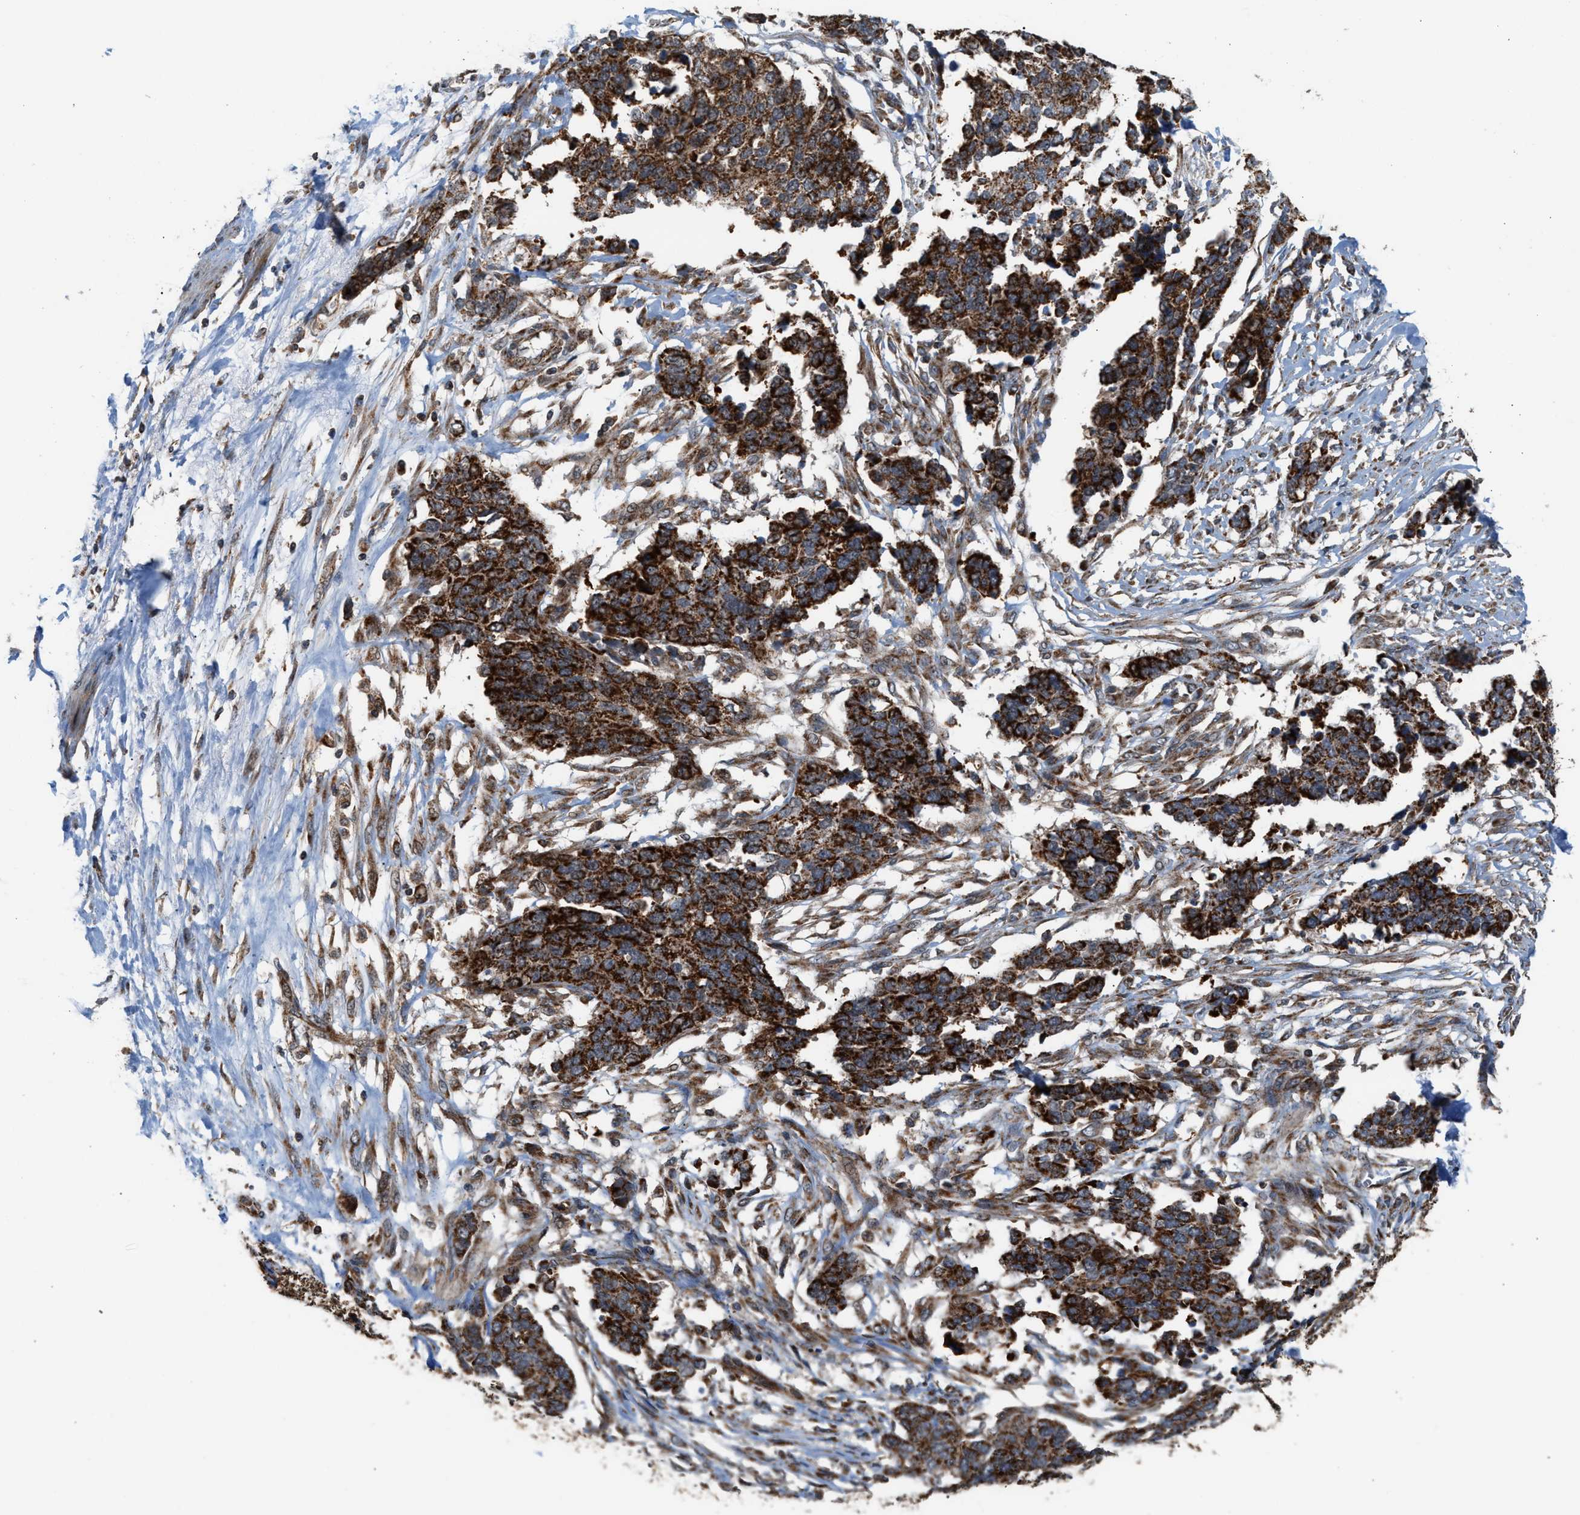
{"staining": {"intensity": "strong", "quantity": ">75%", "location": "cytoplasmic/membranous"}, "tissue": "ovarian cancer", "cell_type": "Tumor cells", "image_type": "cancer", "snomed": [{"axis": "morphology", "description": "Cystadenocarcinoma, serous, NOS"}, {"axis": "topography", "description": "Ovary"}], "caption": "Immunohistochemical staining of human ovarian serous cystadenocarcinoma displays high levels of strong cytoplasmic/membranous expression in approximately >75% of tumor cells.", "gene": "SGSM2", "patient": {"sex": "female", "age": 44}}